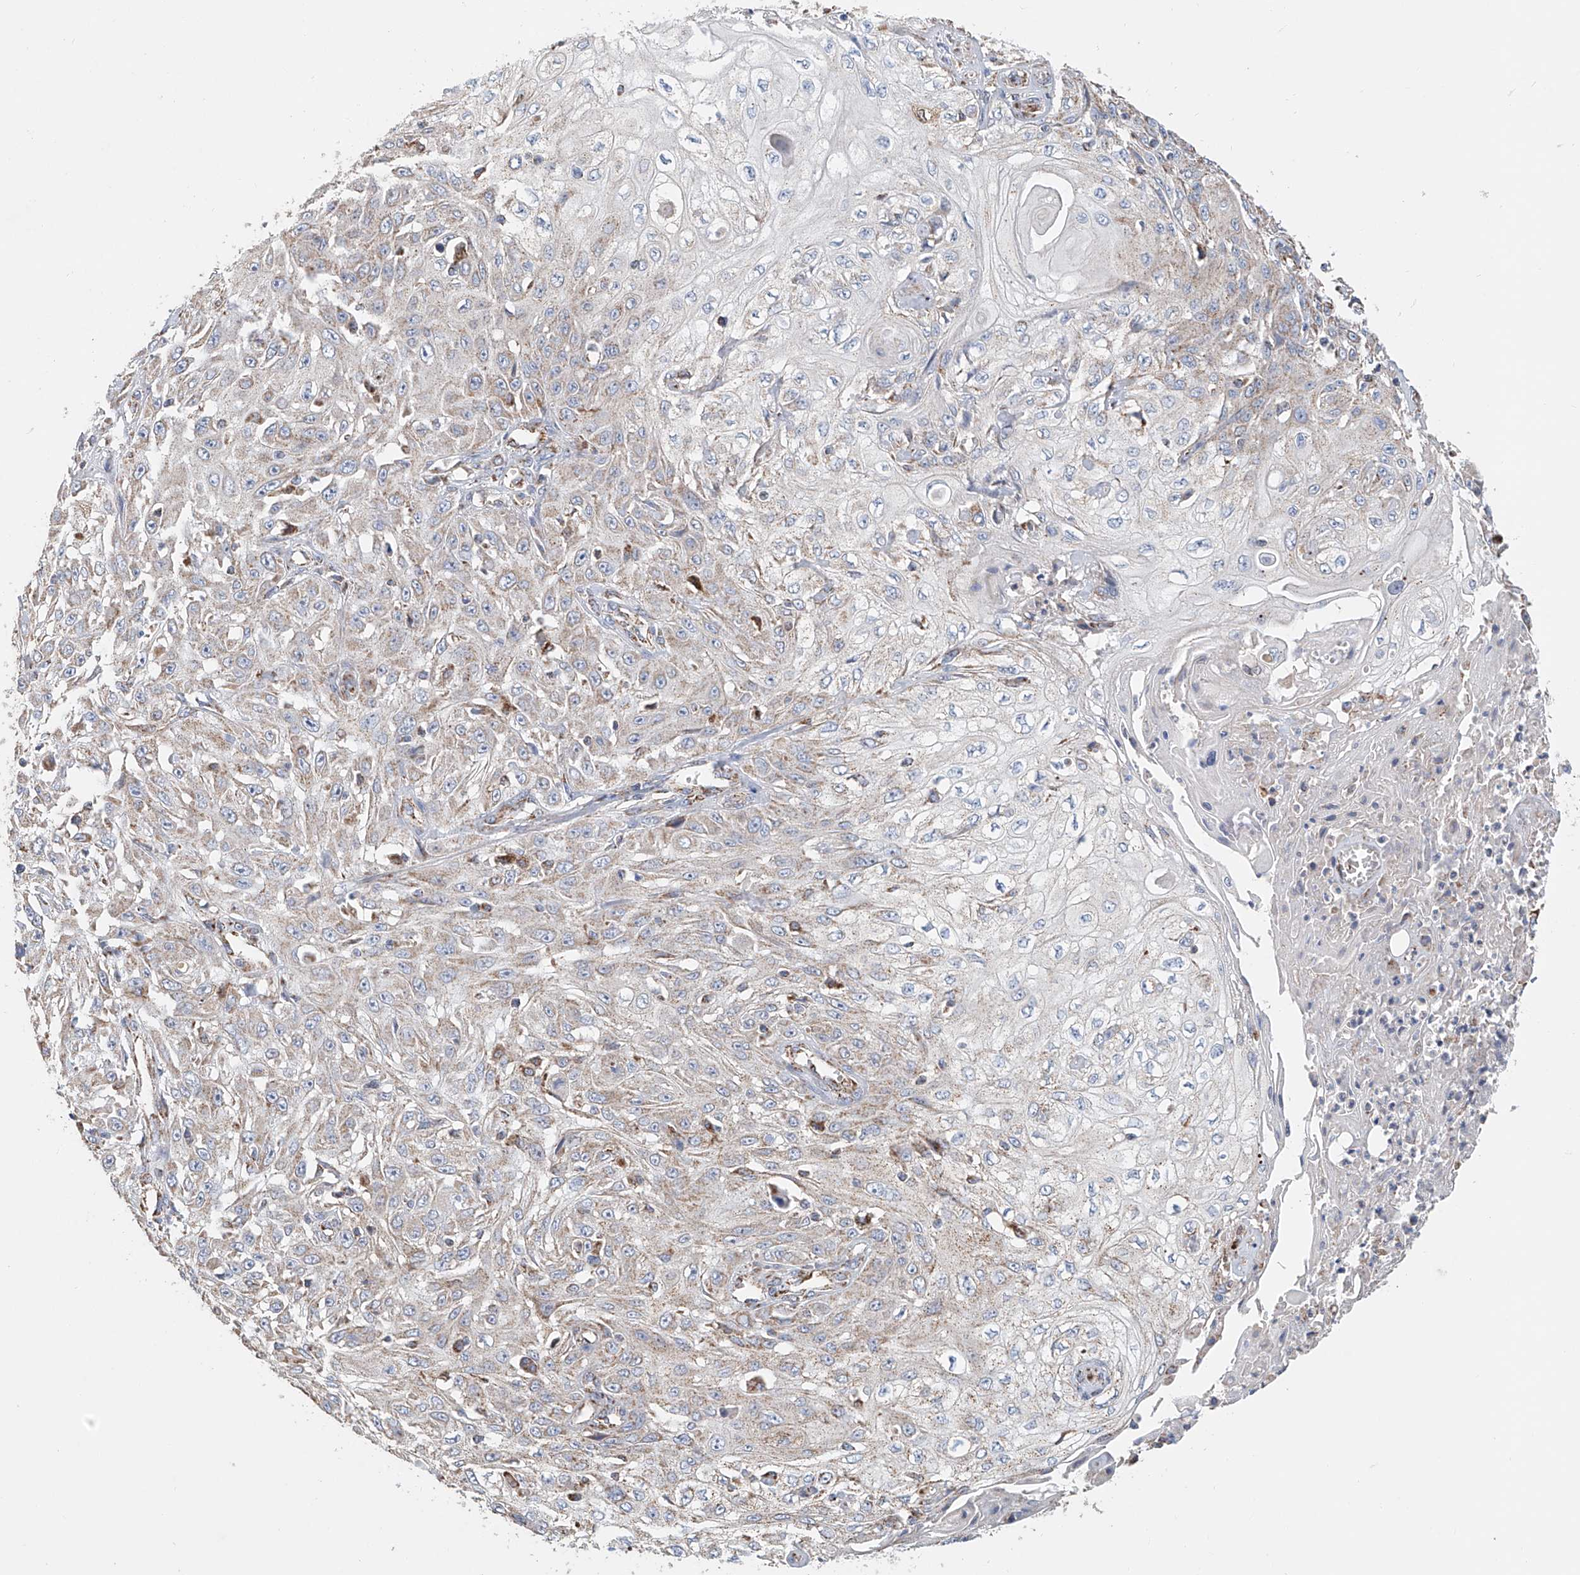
{"staining": {"intensity": "weak", "quantity": "<25%", "location": "cytoplasmic/membranous"}, "tissue": "skin cancer", "cell_type": "Tumor cells", "image_type": "cancer", "snomed": [{"axis": "morphology", "description": "Squamous cell carcinoma, NOS"}, {"axis": "morphology", "description": "Squamous cell carcinoma, metastatic, NOS"}, {"axis": "topography", "description": "Skin"}, {"axis": "topography", "description": "Lymph node"}], "caption": "Human skin cancer stained for a protein using immunohistochemistry (IHC) displays no positivity in tumor cells.", "gene": "MCL1", "patient": {"sex": "male", "age": 75}}